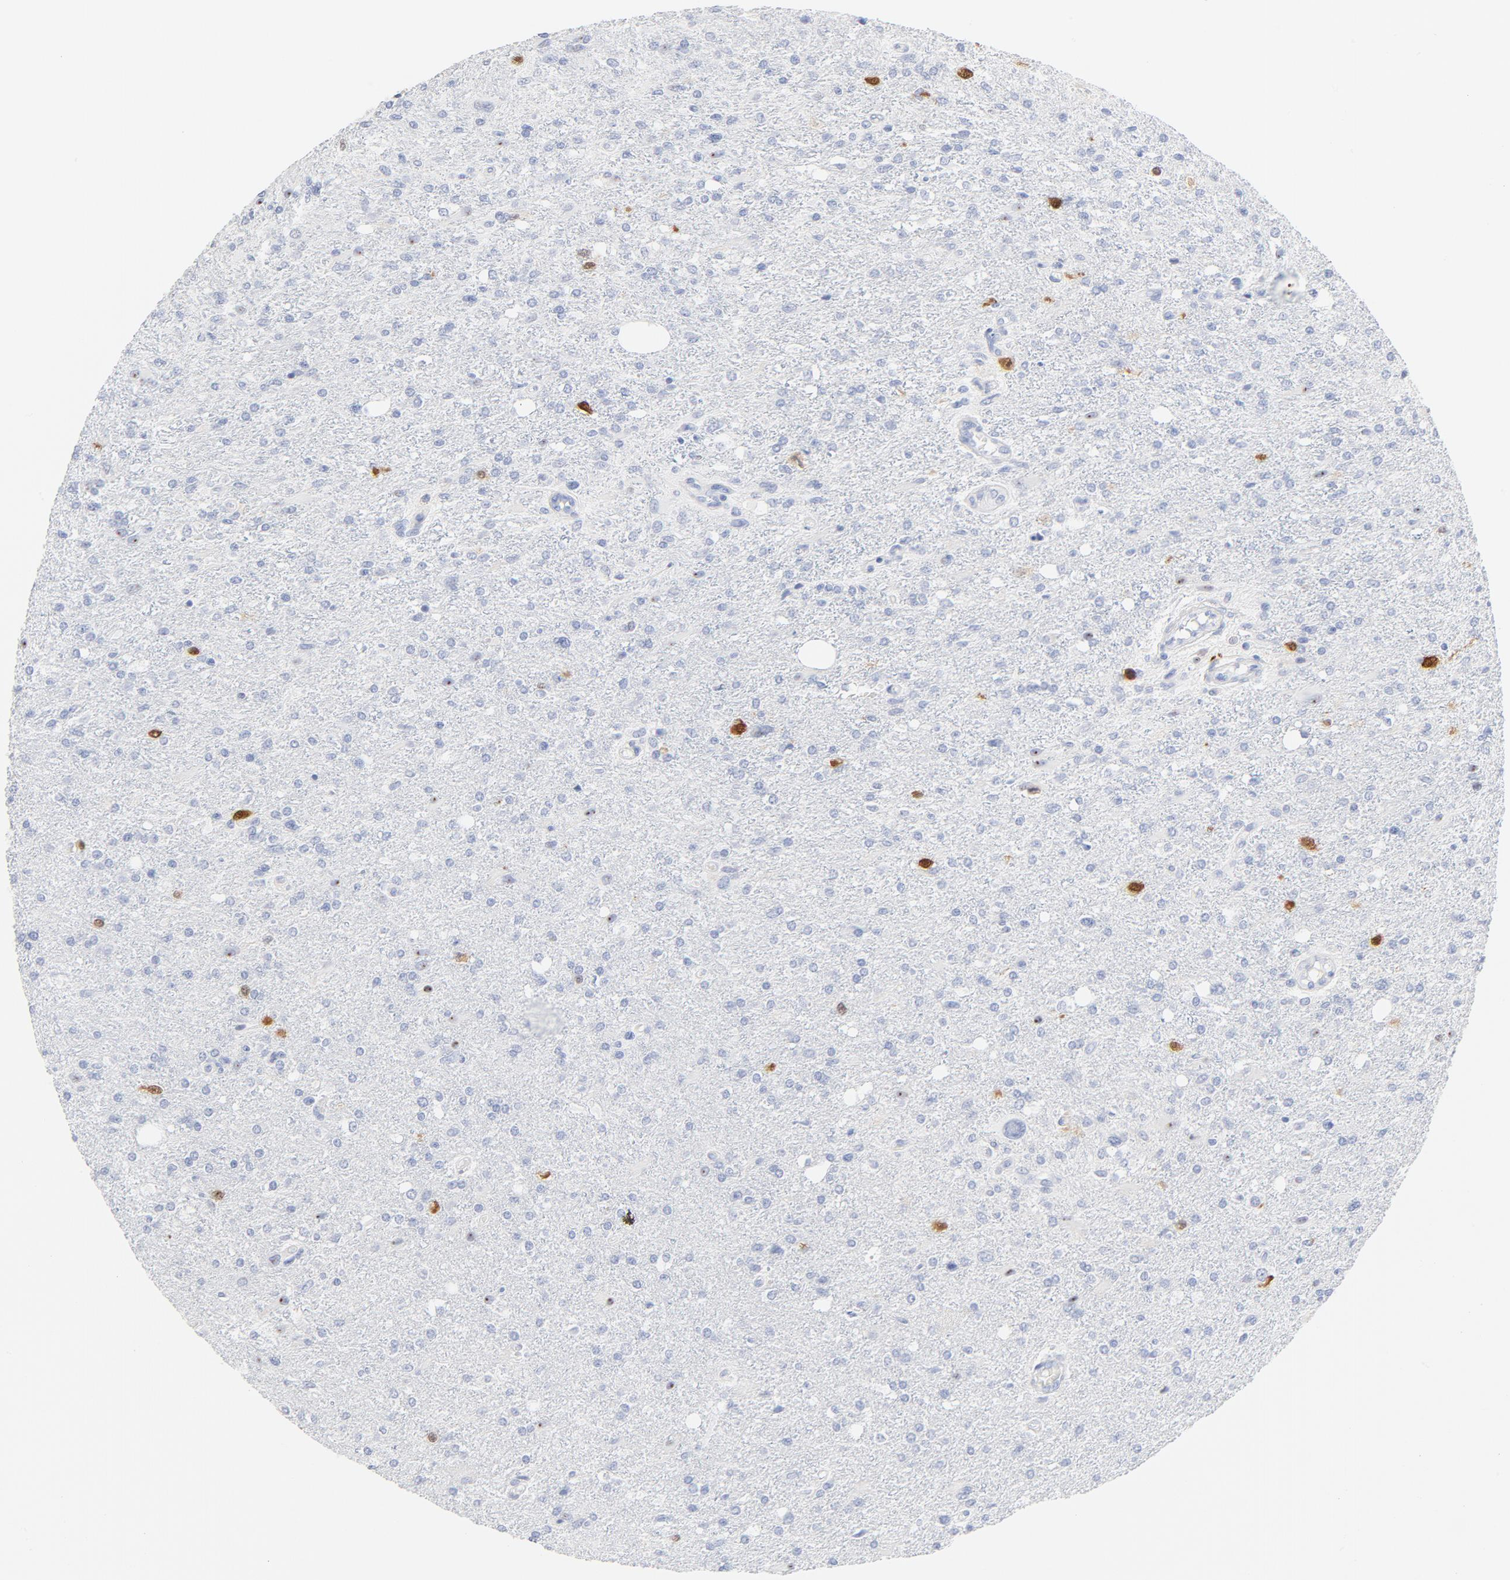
{"staining": {"intensity": "strong", "quantity": "<25%", "location": "nuclear"}, "tissue": "glioma", "cell_type": "Tumor cells", "image_type": "cancer", "snomed": [{"axis": "morphology", "description": "Glioma, malignant, High grade"}, {"axis": "topography", "description": "Cerebral cortex"}], "caption": "Immunohistochemistry (IHC) (DAB (3,3'-diaminobenzidine)) staining of human glioma demonstrates strong nuclear protein positivity in about <25% of tumor cells.", "gene": "CDC20", "patient": {"sex": "male", "age": 76}}